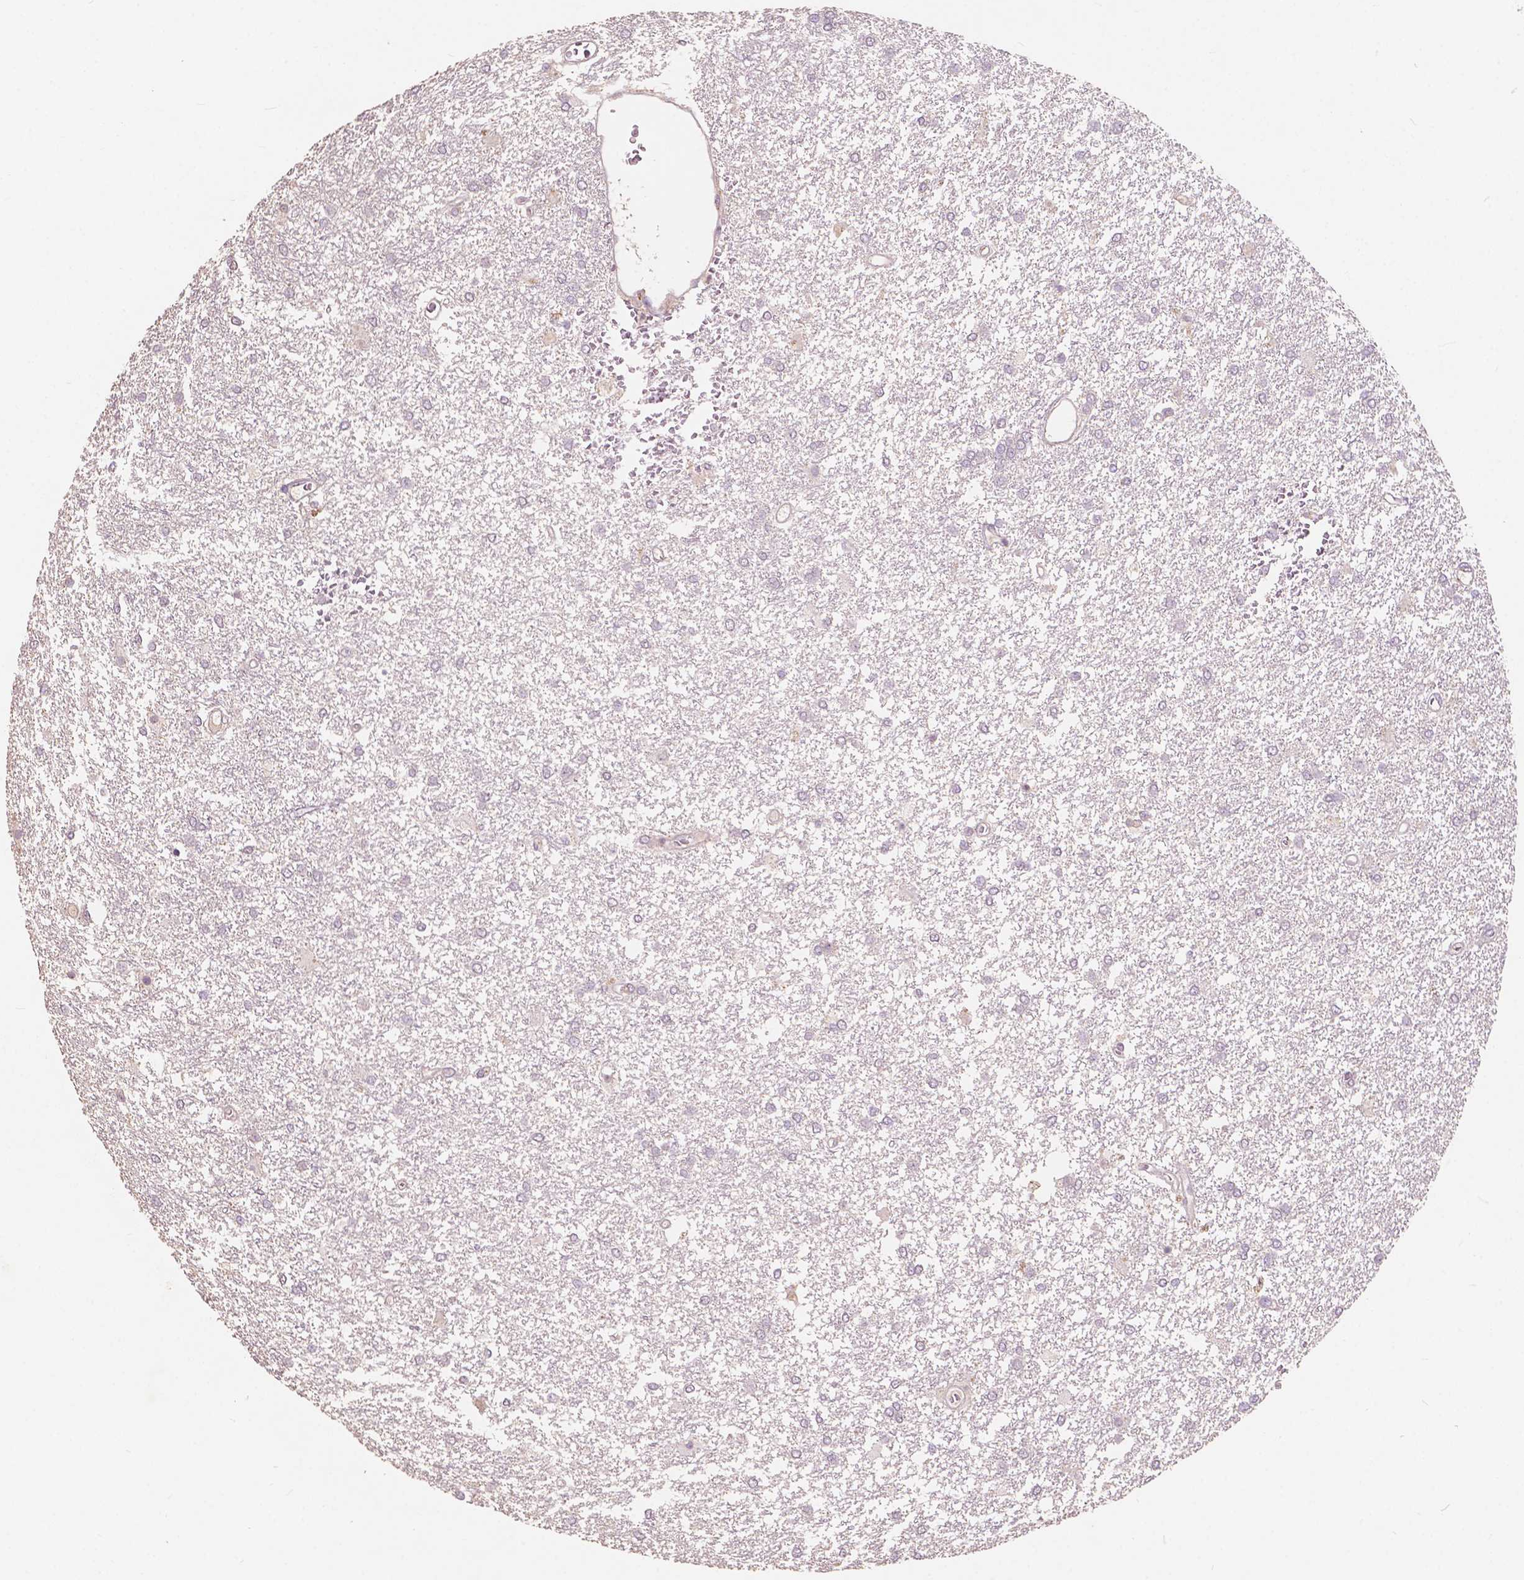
{"staining": {"intensity": "negative", "quantity": "none", "location": "none"}, "tissue": "glioma", "cell_type": "Tumor cells", "image_type": "cancer", "snomed": [{"axis": "morphology", "description": "Glioma, malignant, High grade"}, {"axis": "topography", "description": "Brain"}], "caption": "High power microscopy photomicrograph of an immunohistochemistry photomicrograph of malignant glioma (high-grade), revealing no significant expression in tumor cells.", "gene": "CHPT1", "patient": {"sex": "female", "age": 61}}